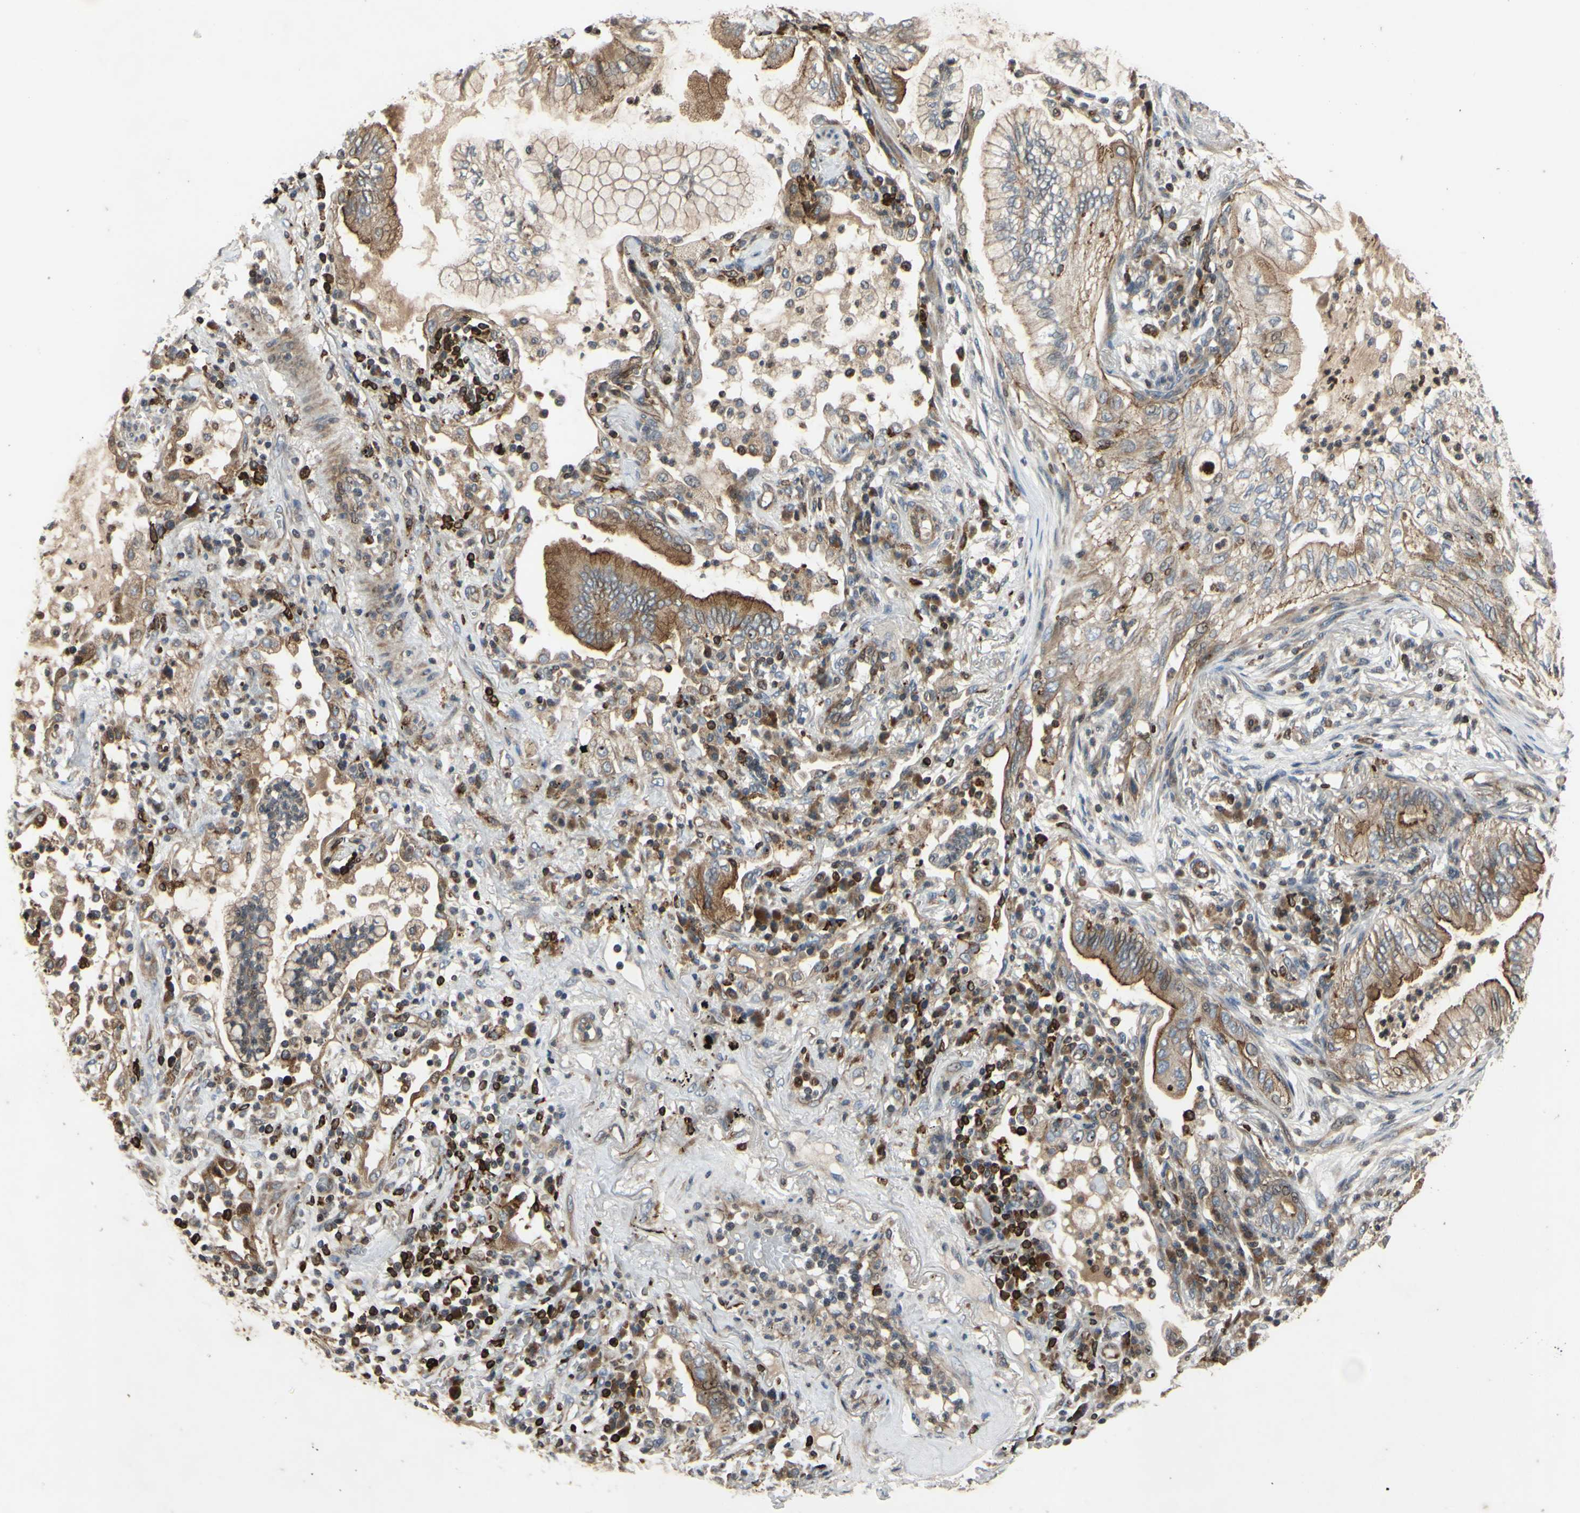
{"staining": {"intensity": "moderate", "quantity": ">75%", "location": "cytoplasmic/membranous"}, "tissue": "lung cancer", "cell_type": "Tumor cells", "image_type": "cancer", "snomed": [{"axis": "morphology", "description": "Normal tissue, NOS"}, {"axis": "morphology", "description": "Adenocarcinoma, NOS"}, {"axis": "topography", "description": "Bronchus"}, {"axis": "topography", "description": "Lung"}], "caption": "Lung cancer stained with IHC exhibits moderate cytoplasmic/membranous positivity in approximately >75% of tumor cells. (DAB (3,3'-diaminobenzidine) IHC, brown staining for protein, blue staining for nuclei).", "gene": "PLXNA2", "patient": {"sex": "female", "age": 70}}